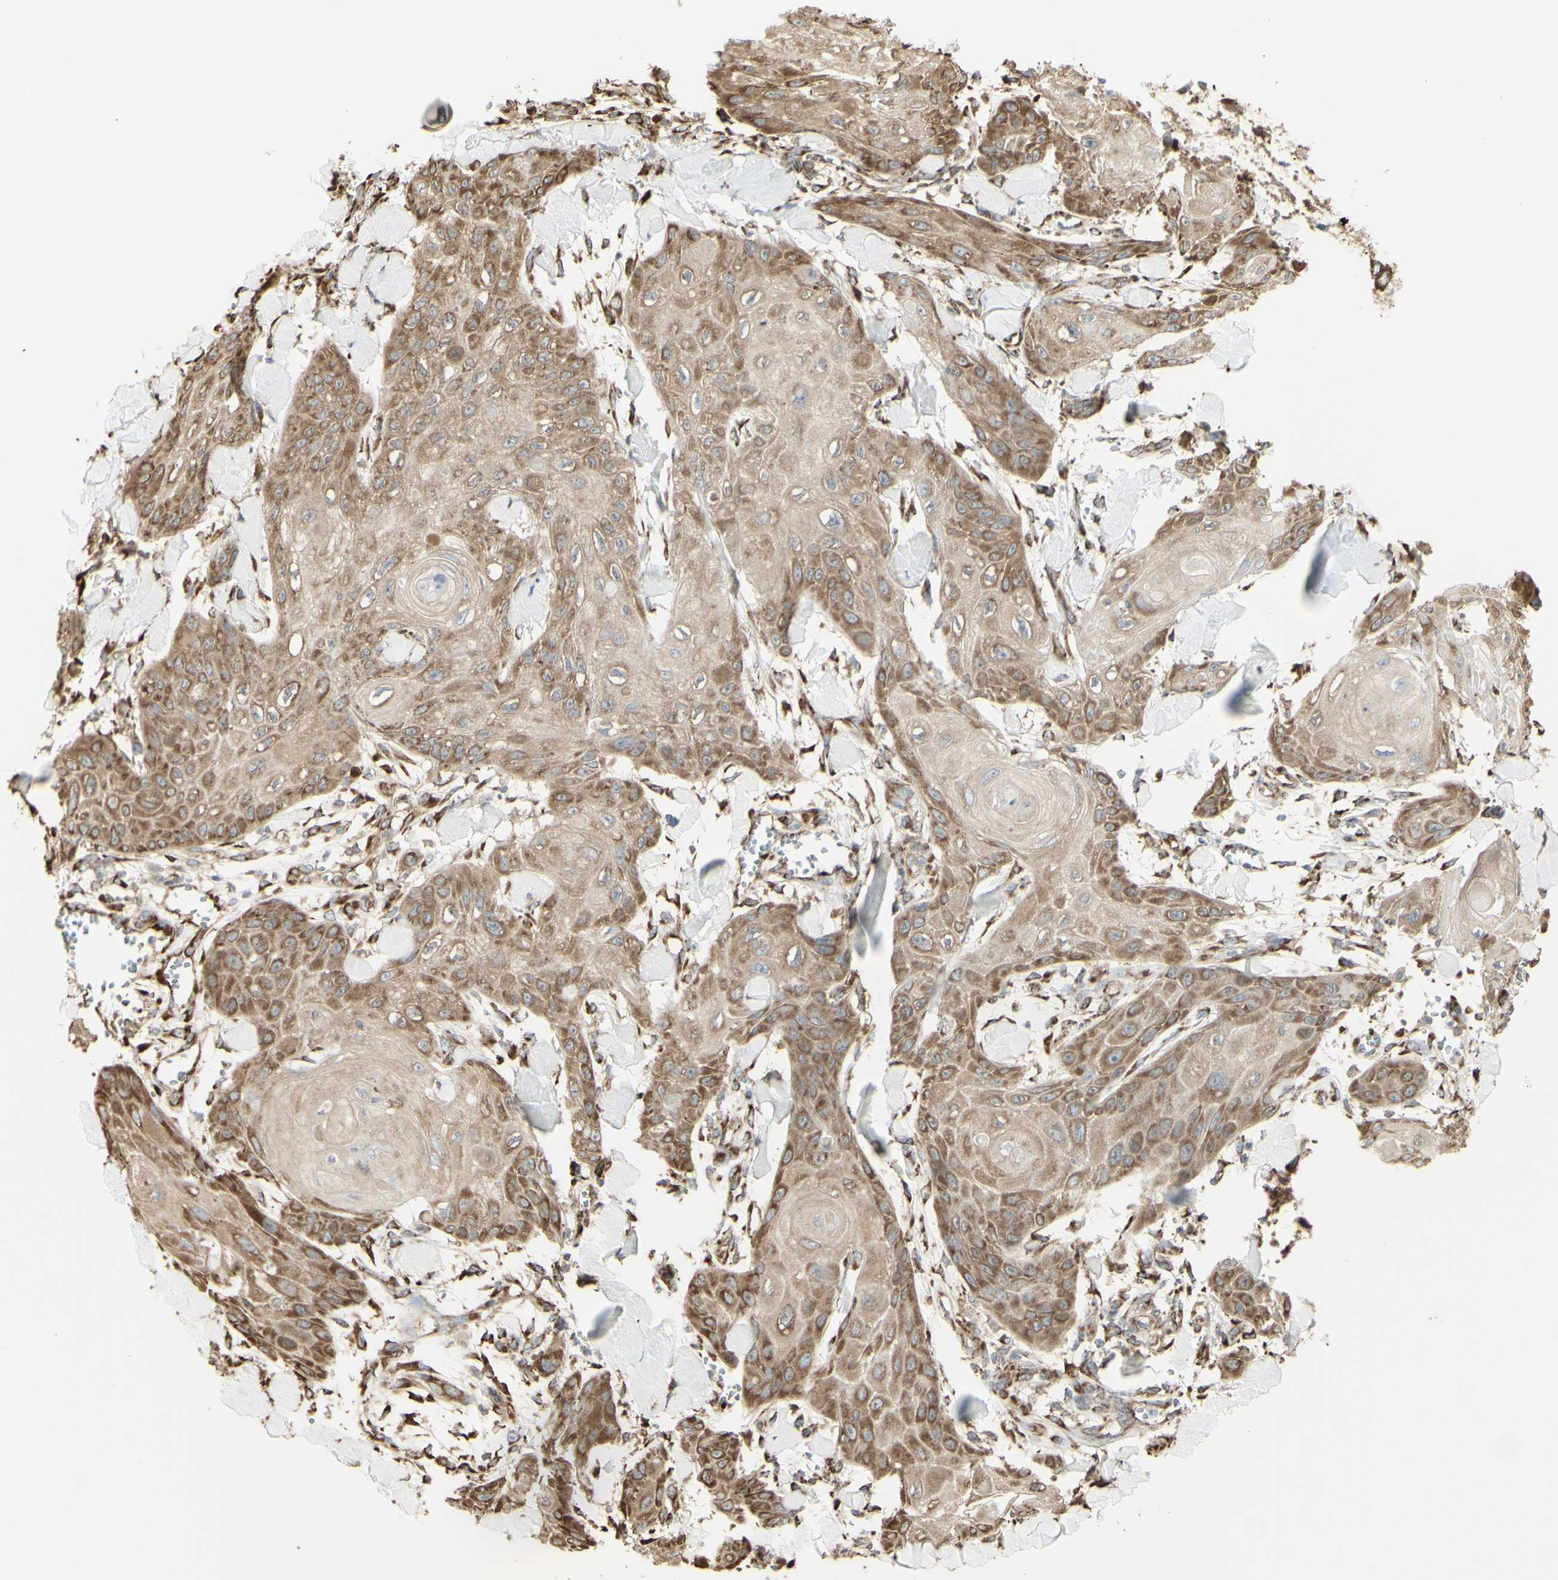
{"staining": {"intensity": "moderate", "quantity": ">75%", "location": "cytoplasmic/membranous"}, "tissue": "skin cancer", "cell_type": "Tumor cells", "image_type": "cancer", "snomed": [{"axis": "morphology", "description": "Squamous cell carcinoma, NOS"}, {"axis": "topography", "description": "Skin"}], "caption": "IHC photomicrograph of human skin cancer stained for a protein (brown), which shows medium levels of moderate cytoplasmic/membranous expression in about >75% of tumor cells.", "gene": "EEF1B2", "patient": {"sex": "male", "age": 74}}